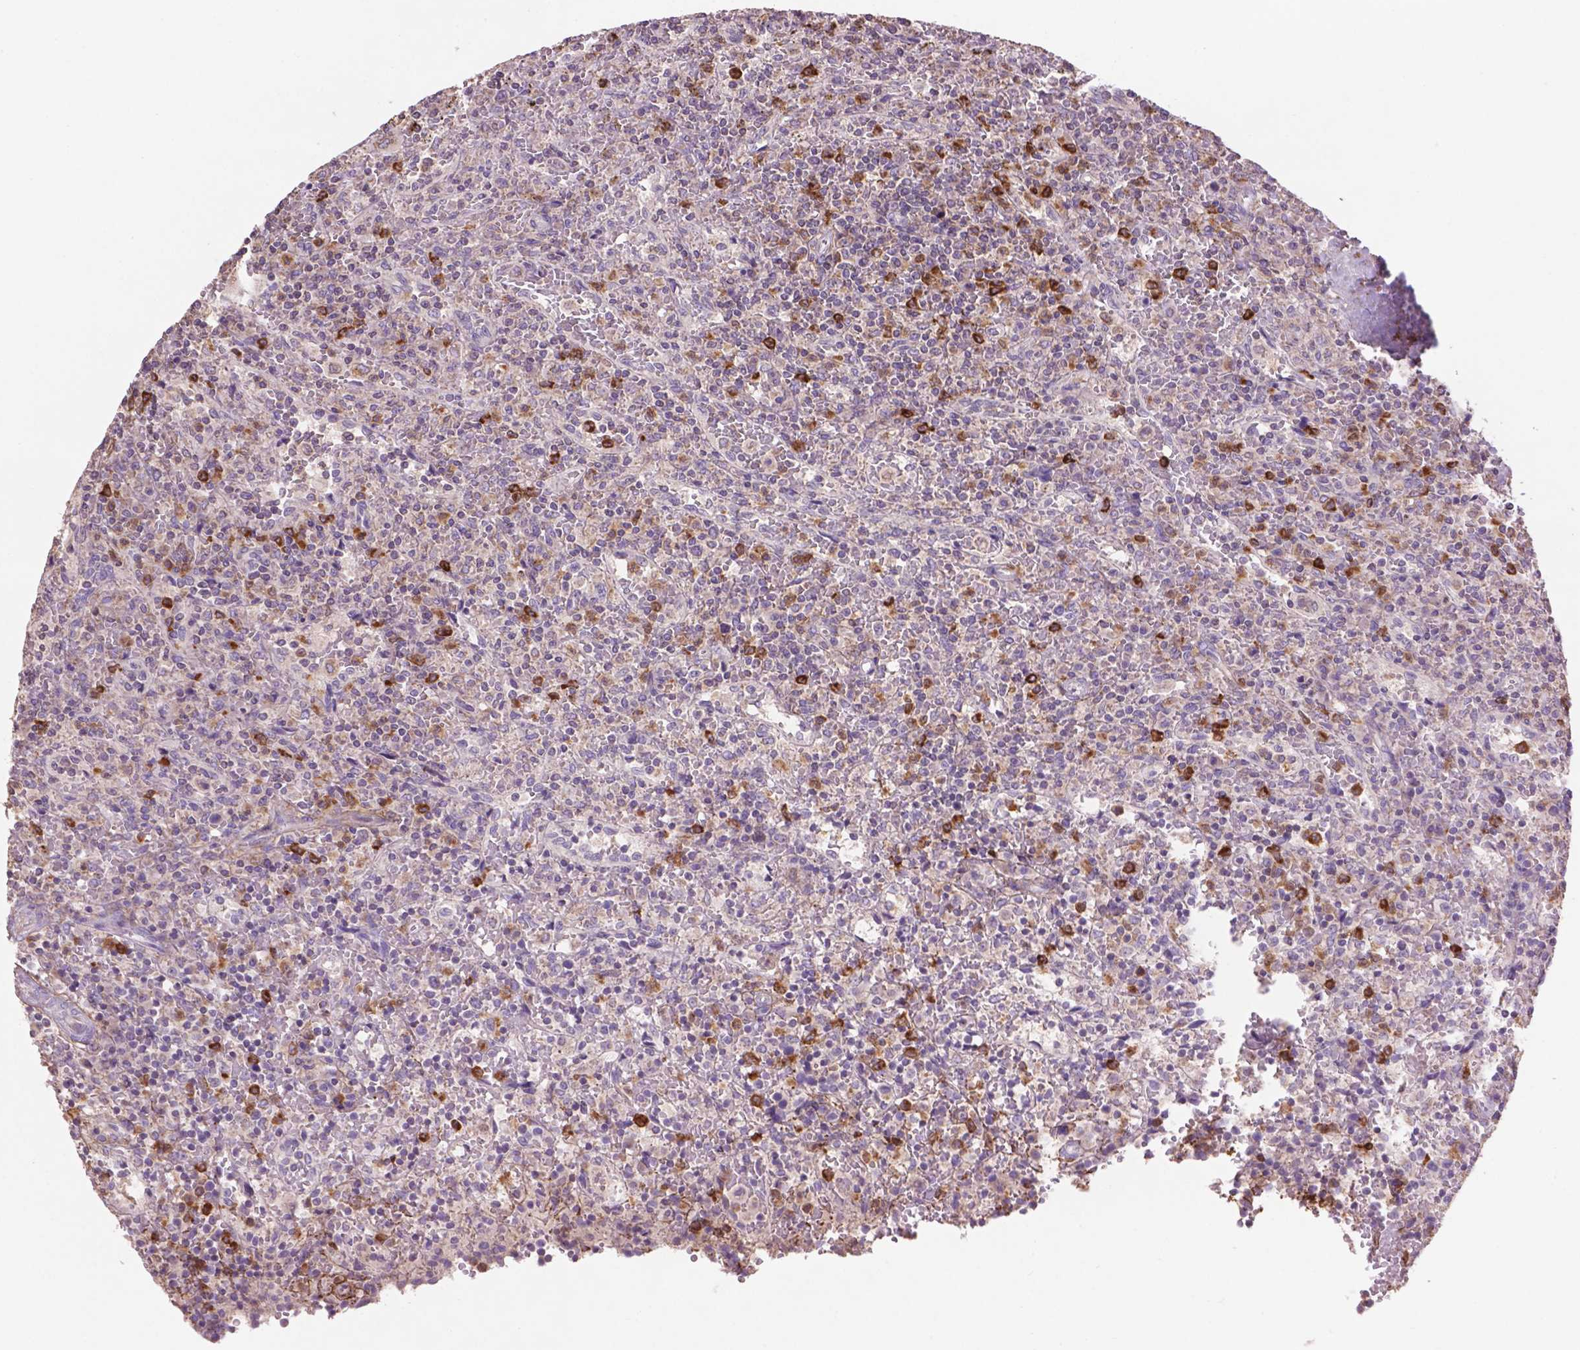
{"staining": {"intensity": "negative", "quantity": "none", "location": "none"}, "tissue": "lymphoma", "cell_type": "Tumor cells", "image_type": "cancer", "snomed": [{"axis": "morphology", "description": "Malignant lymphoma, non-Hodgkin's type, Low grade"}, {"axis": "topography", "description": "Spleen"}], "caption": "Protein analysis of low-grade malignant lymphoma, non-Hodgkin's type demonstrates no significant staining in tumor cells. (DAB immunohistochemistry (IHC) visualized using brightfield microscopy, high magnification).", "gene": "LRRC3C", "patient": {"sex": "male", "age": 62}}